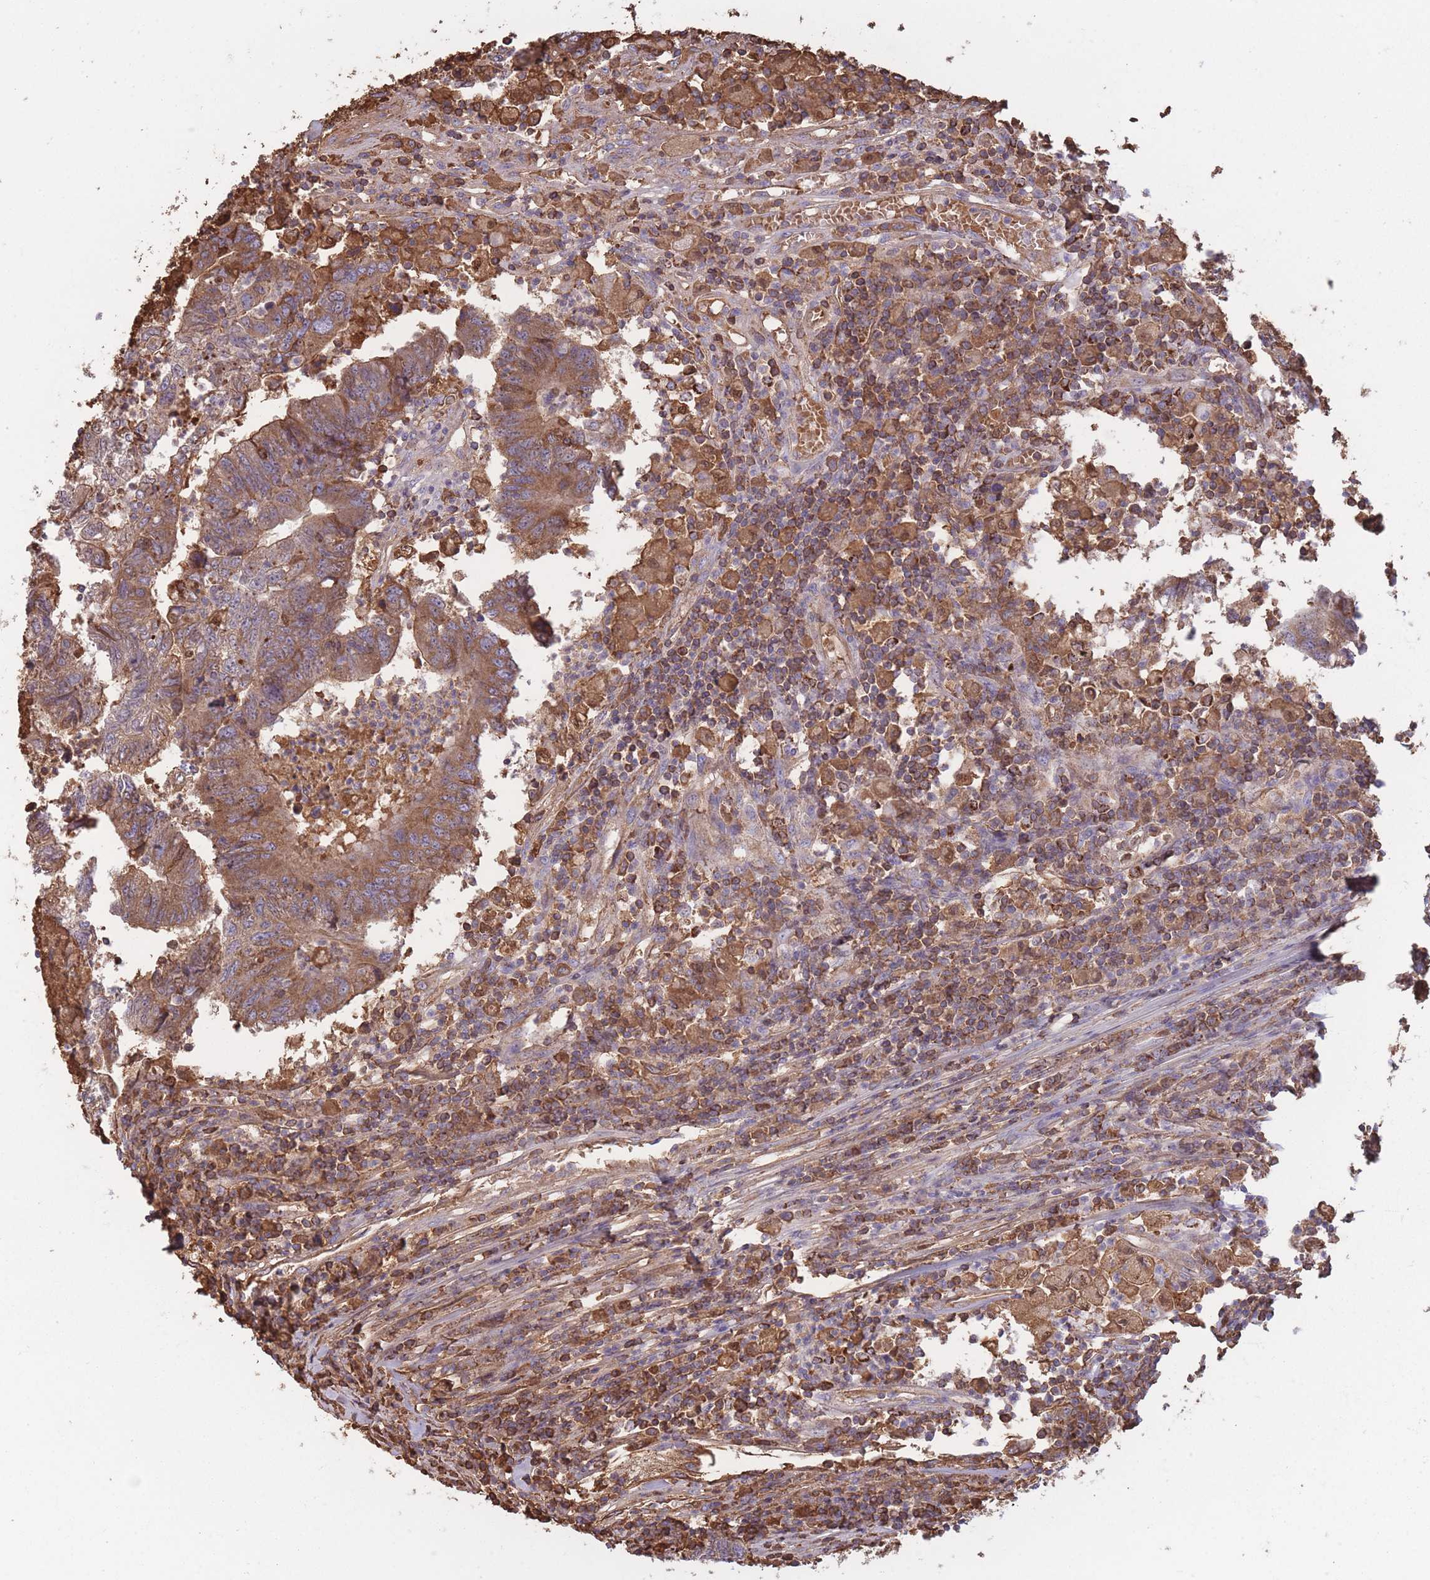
{"staining": {"intensity": "weak", "quantity": ">75%", "location": "cytoplasmic/membranous"}, "tissue": "colorectal cancer", "cell_type": "Tumor cells", "image_type": "cancer", "snomed": [{"axis": "morphology", "description": "Adenocarcinoma, NOS"}, {"axis": "topography", "description": "Colon"}], "caption": "A brown stain shows weak cytoplasmic/membranous expression of a protein in human colorectal cancer tumor cells.", "gene": "KAT2A", "patient": {"sex": "female", "age": 48}}